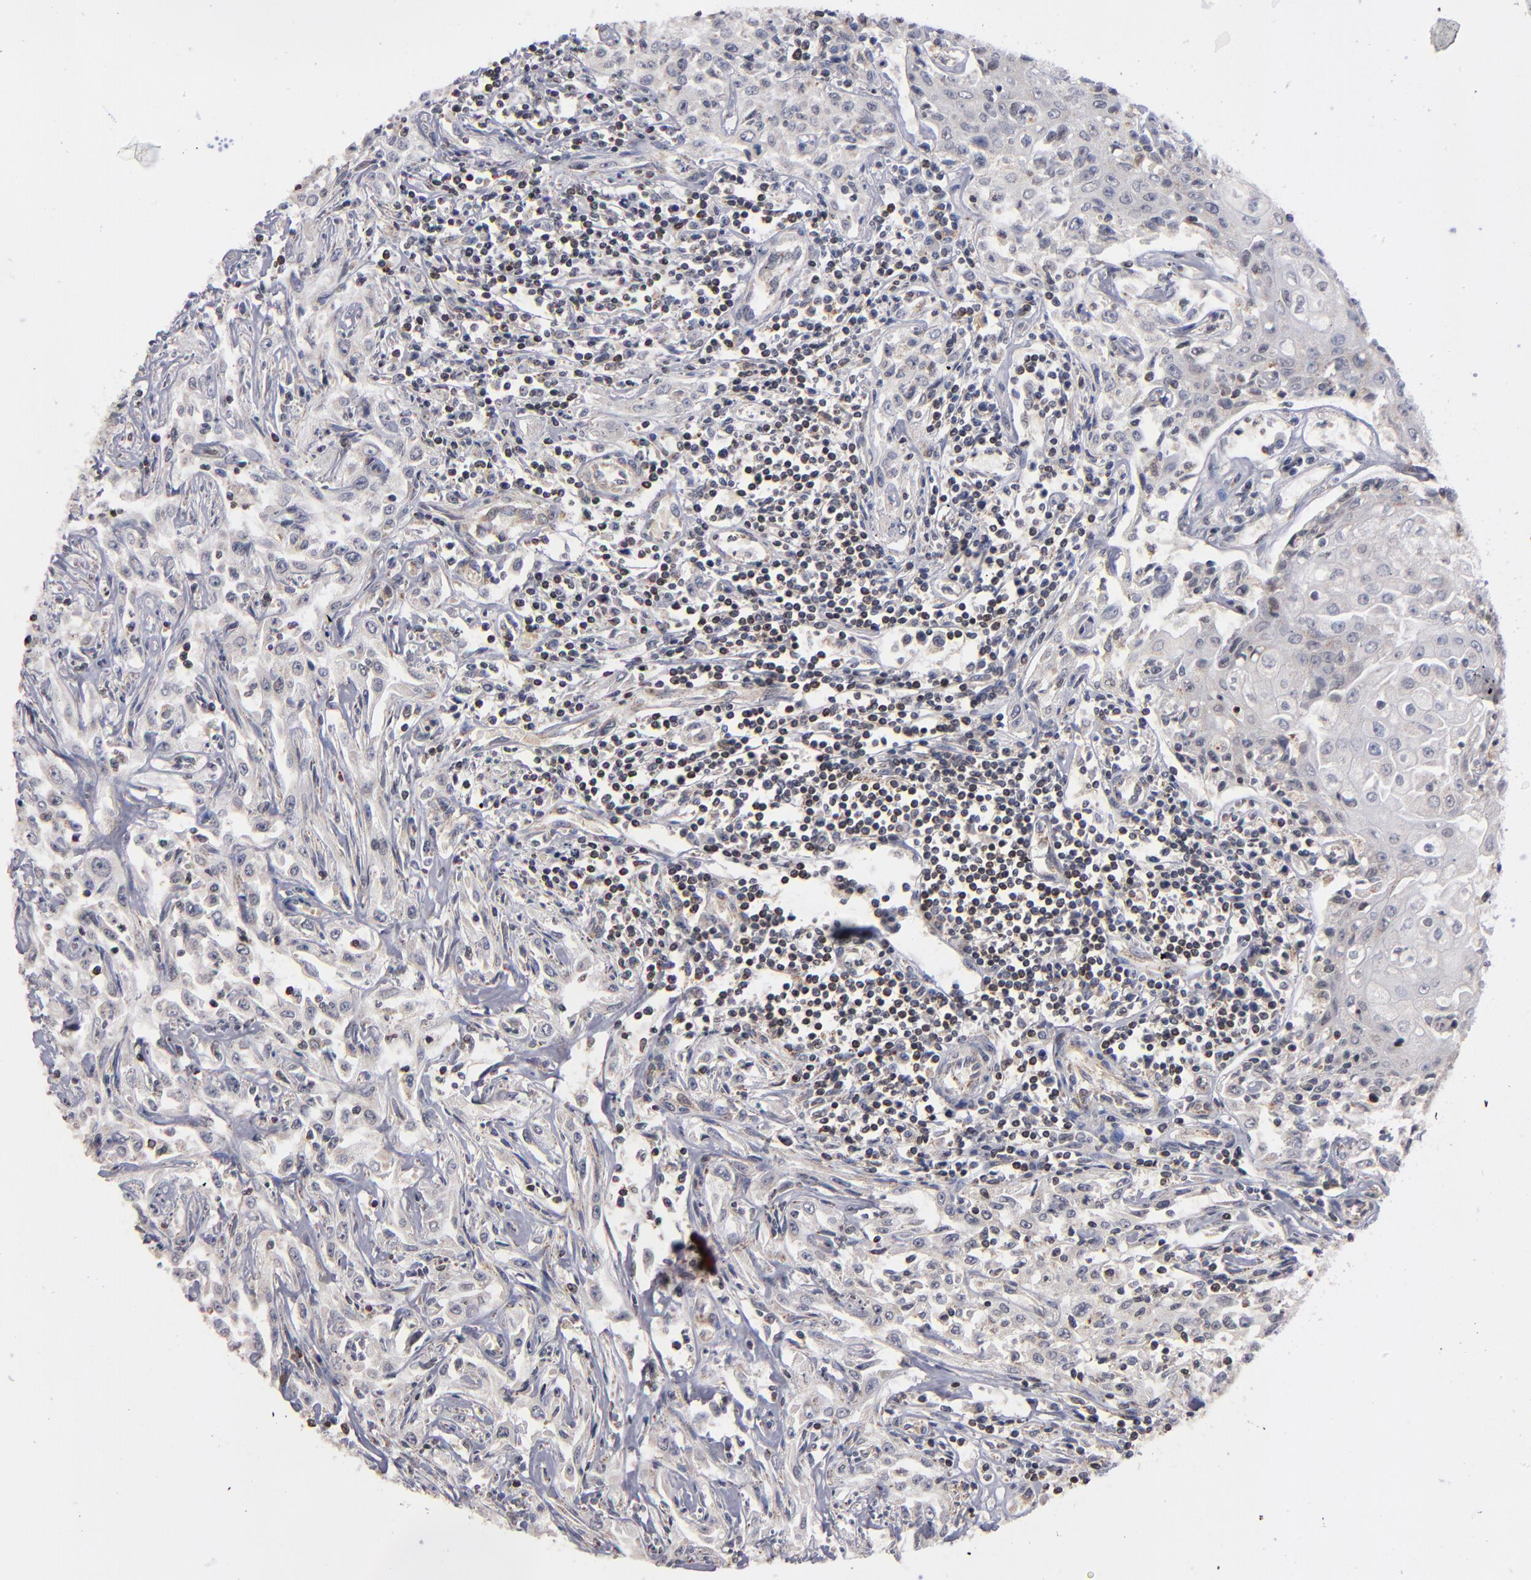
{"staining": {"intensity": "weak", "quantity": "25%-75%", "location": "cytoplasmic/membranous"}, "tissue": "head and neck cancer", "cell_type": "Tumor cells", "image_type": "cancer", "snomed": [{"axis": "morphology", "description": "Squamous cell carcinoma, NOS"}, {"axis": "topography", "description": "Oral tissue"}, {"axis": "topography", "description": "Head-Neck"}], "caption": "This micrograph demonstrates immunohistochemistry (IHC) staining of human squamous cell carcinoma (head and neck), with low weak cytoplasmic/membranous expression in approximately 25%-75% of tumor cells.", "gene": "ODF2", "patient": {"sex": "female", "age": 76}}